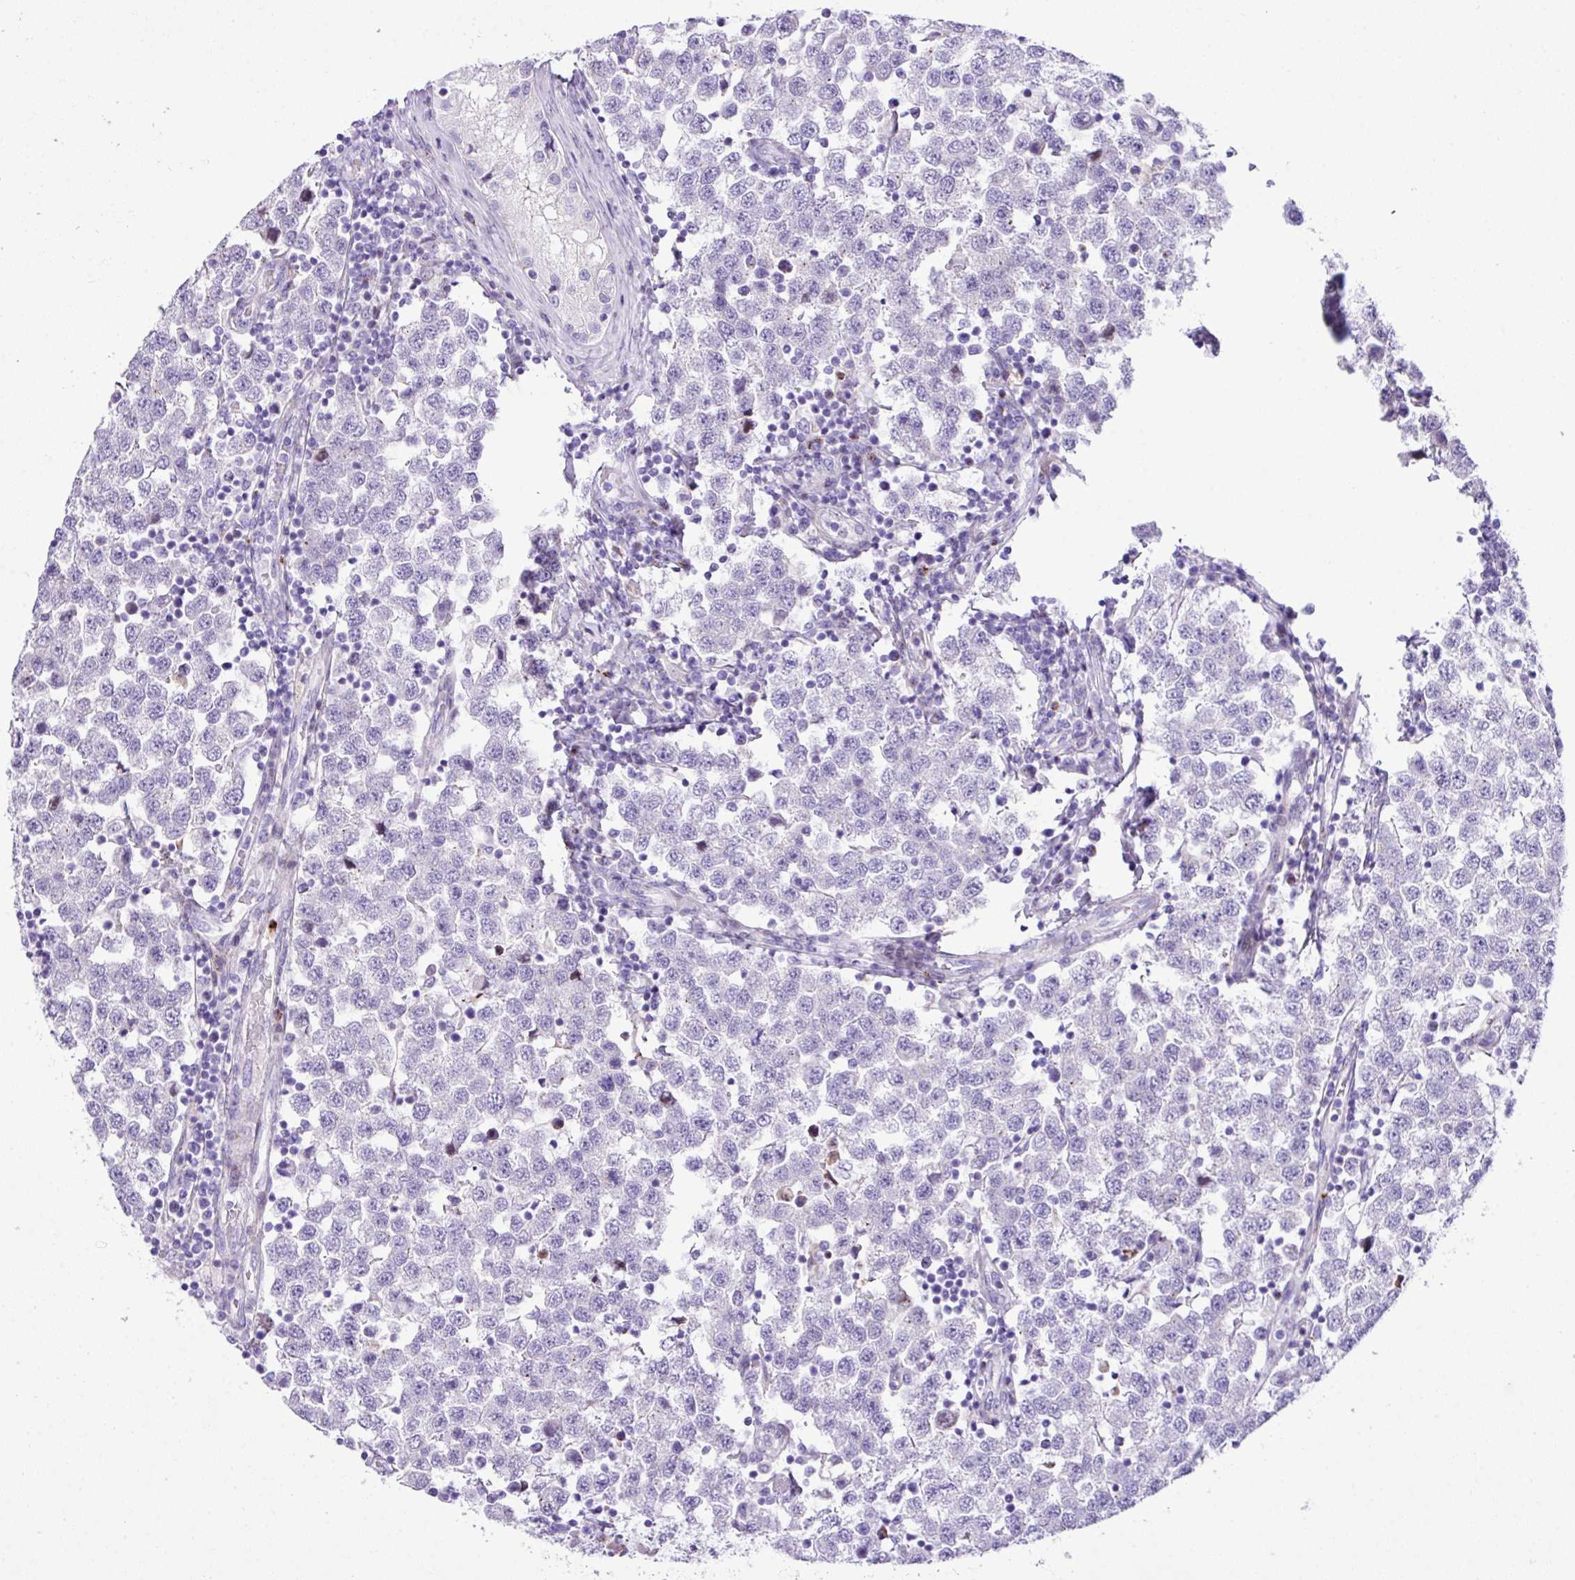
{"staining": {"intensity": "negative", "quantity": "none", "location": "none"}, "tissue": "testis cancer", "cell_type": "Tumor cells", "image_type": "cancer", "snomed": [{"axis": "morphology", "description": "Seminoma, NOS"}, {"axis": "topography", "description": "Testis"}], "caption": "The IHC histopathology image has no significant expression in tumor cells of testis cancer (seminoma) tissue.", "gene": "RCAN2", "patient": {"sex": "male", "age": 34}}